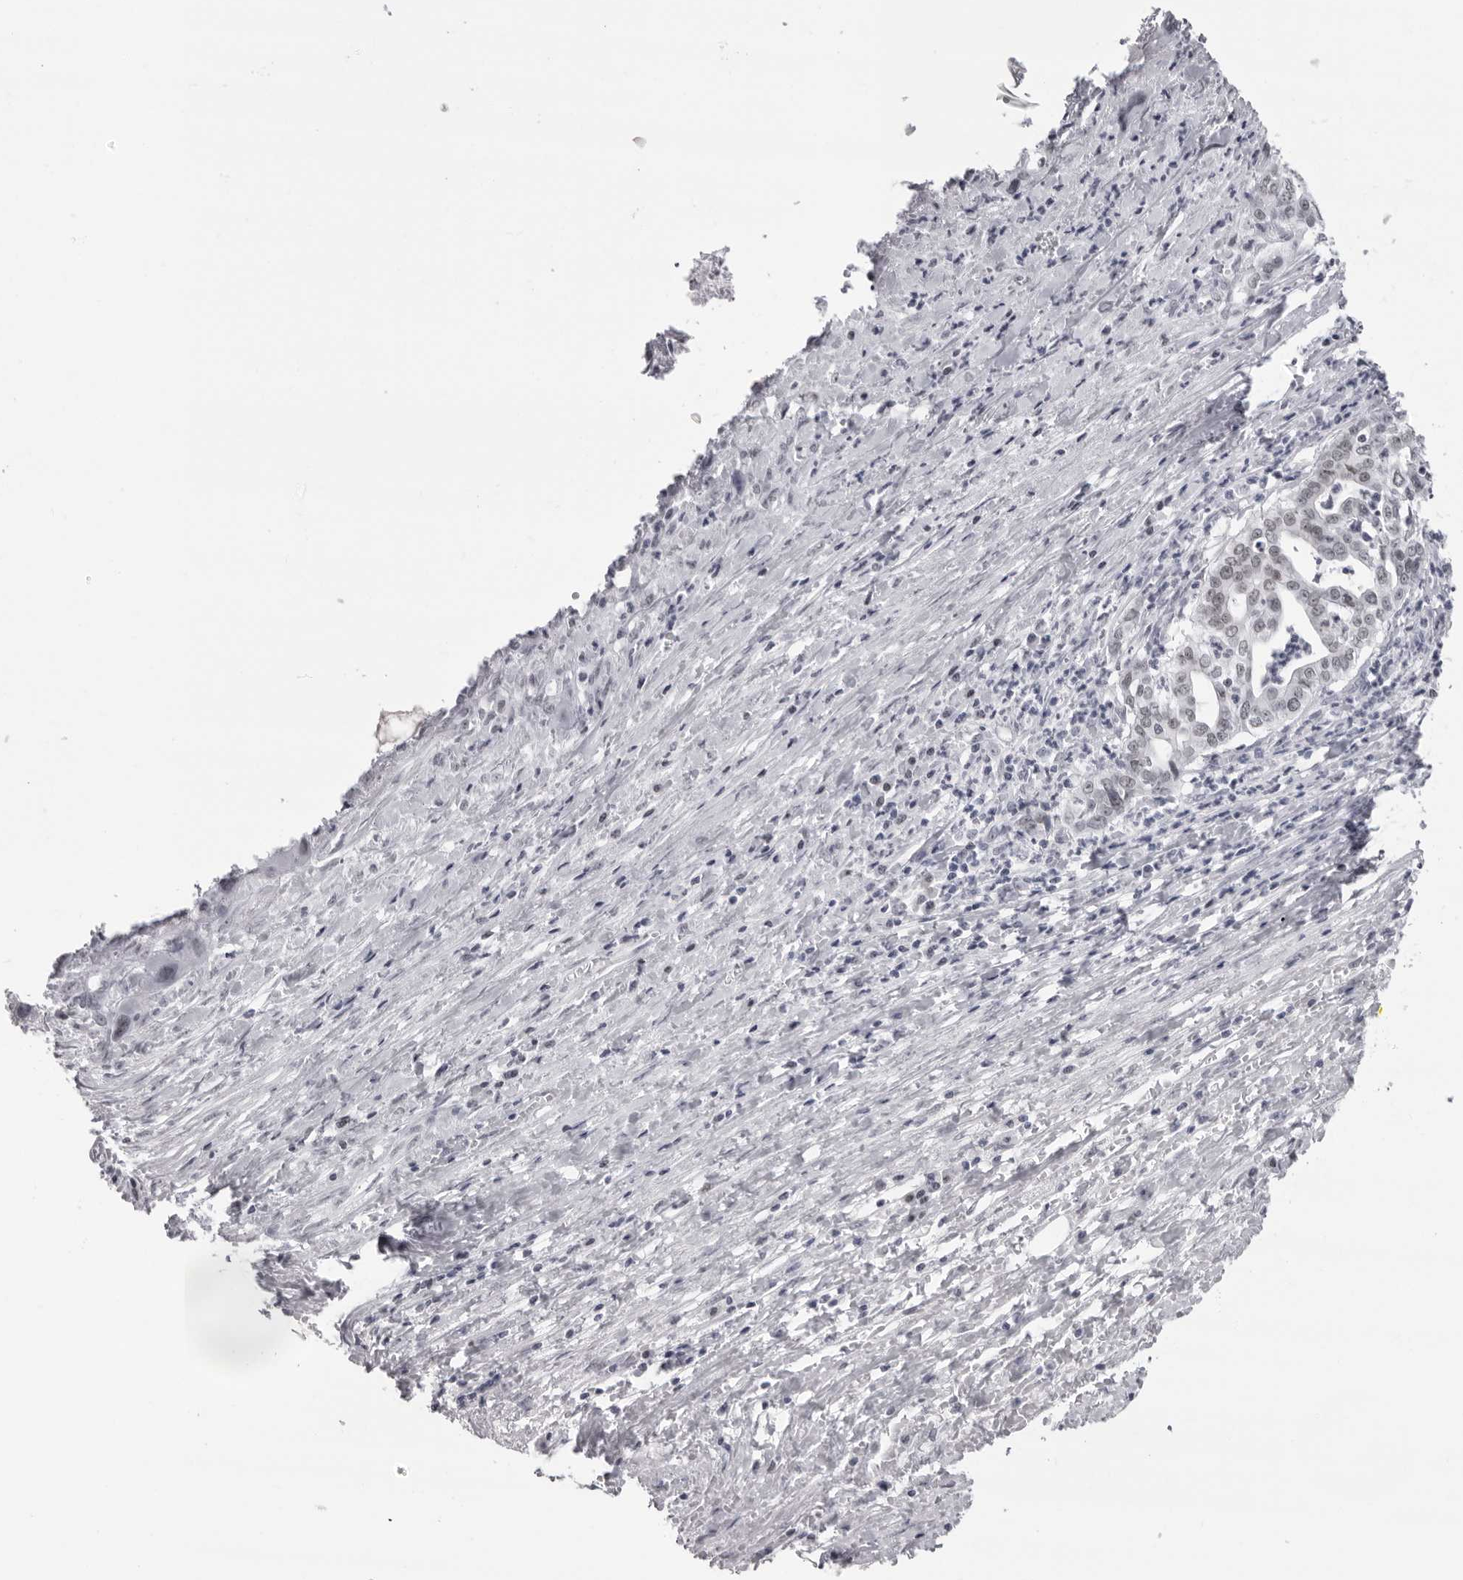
{"staining": {"intensity": "moderate", "quantity": "<25%", "location": "cytoplasmic/membranous,nuclear"}, "tissue": "liver cancer", "cell_type": "Tumor cells", "image_type": "cancer", "snomed": [{"axis": "morphology", "description": "Cholangiocarcinoma"}, {"axis": "topography", "description": "Liver"}], "caption": "Moderate cytoplasmic/membranous and nuclear expression for a protein is present in approximately <25% of tumor cells of liver cancer (cholangiocarcinoma) using immunohistochemistry.", "gene": "ESPN", "patient": {"sex": "female", "age": 61}}